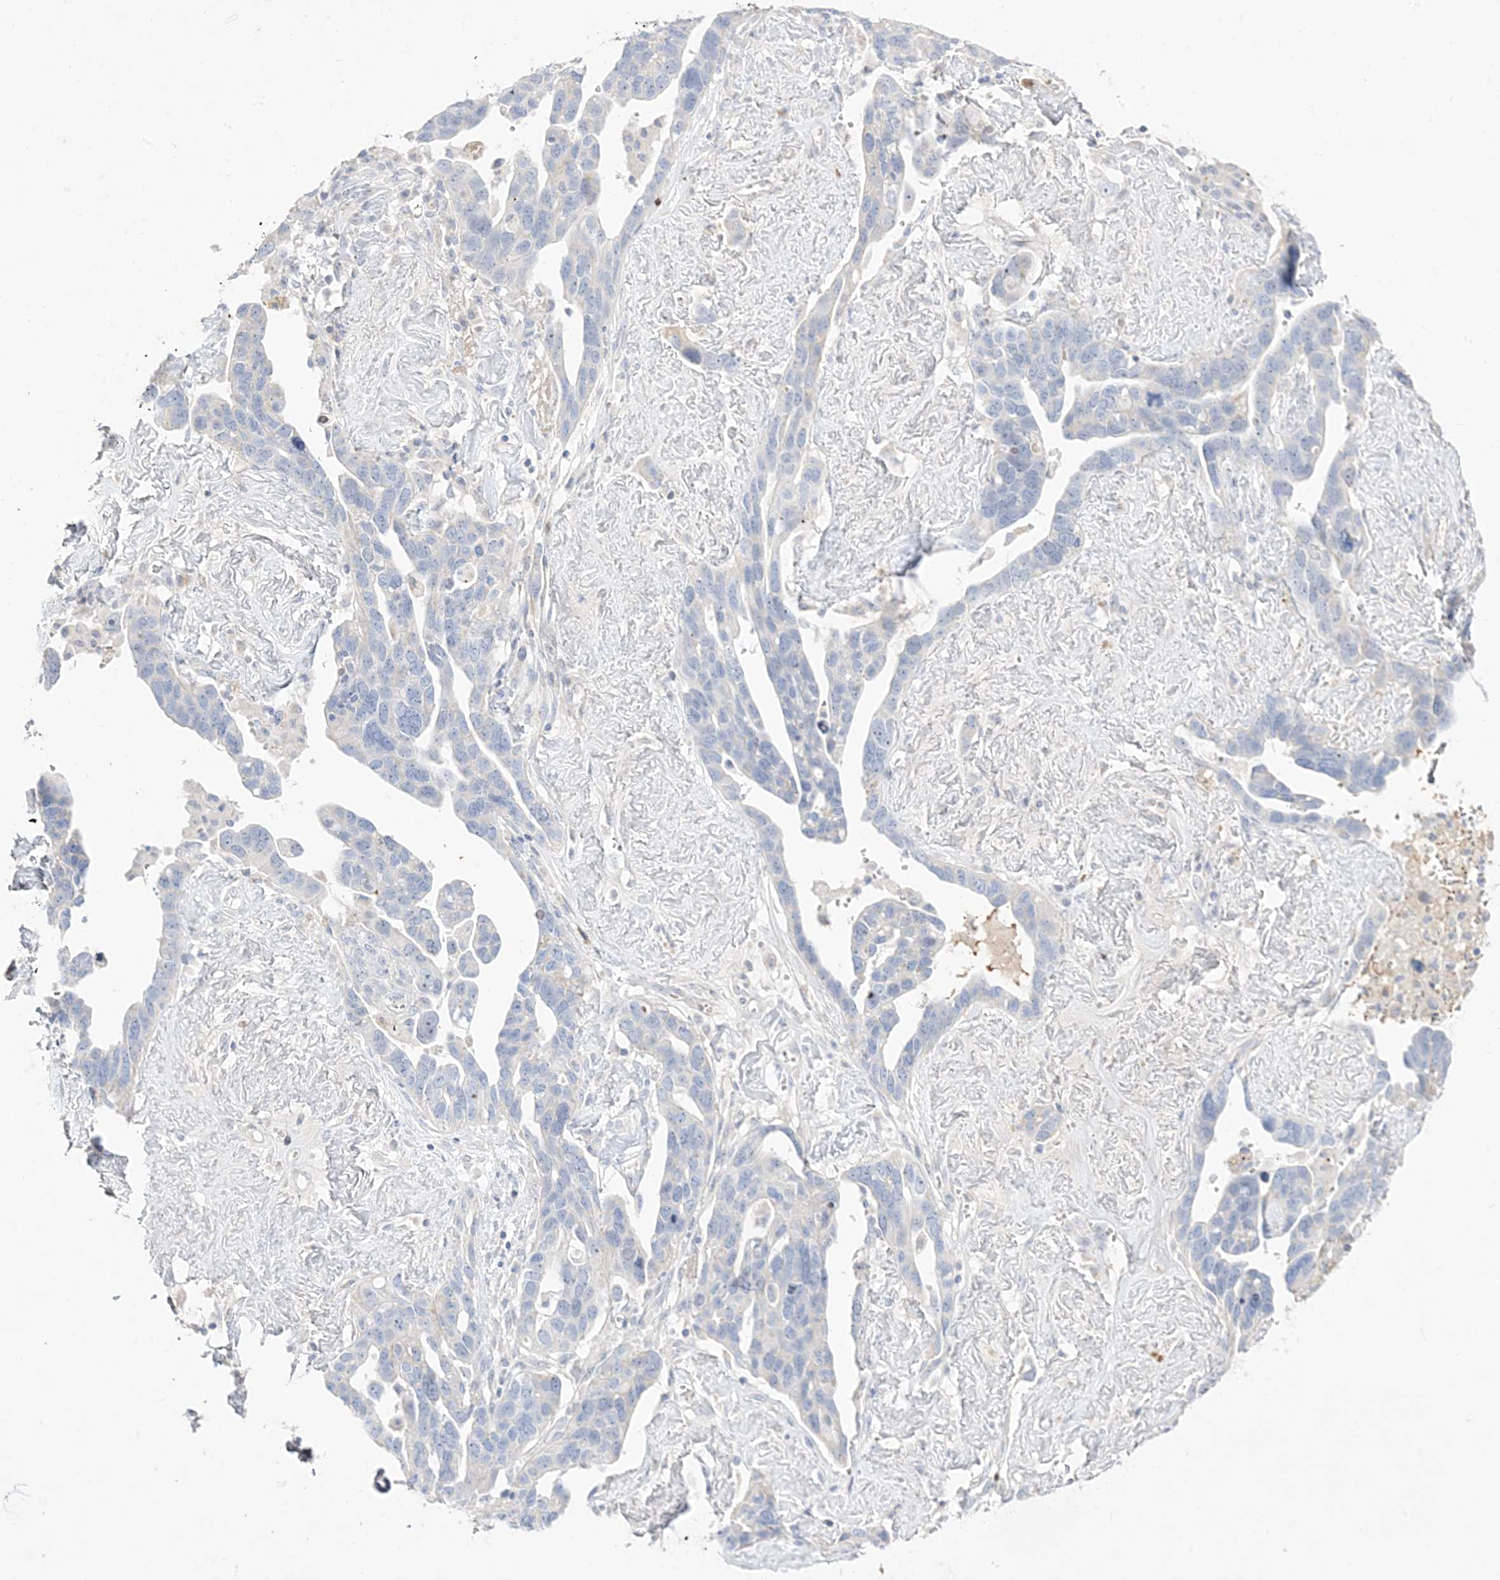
{"staining": {"intensity": "negative", "quantity": "none", "location": "none"}, "tissue": "ovarian cancer", "cell_type": "Tumor cells", "image_type": "cancer", "snomed": [{"axis": "morphology", "description": "Cystadenocarcinoma, serous, NOS"}, {"axis": "topography", "description": "Ovary"}], "caption": "Ovarian cancer stained for a protein using immunohistochemistry reveals no expression tumor cells.", "gene": "TRANK1", "patient": {"sex": "female", "age": 54}}